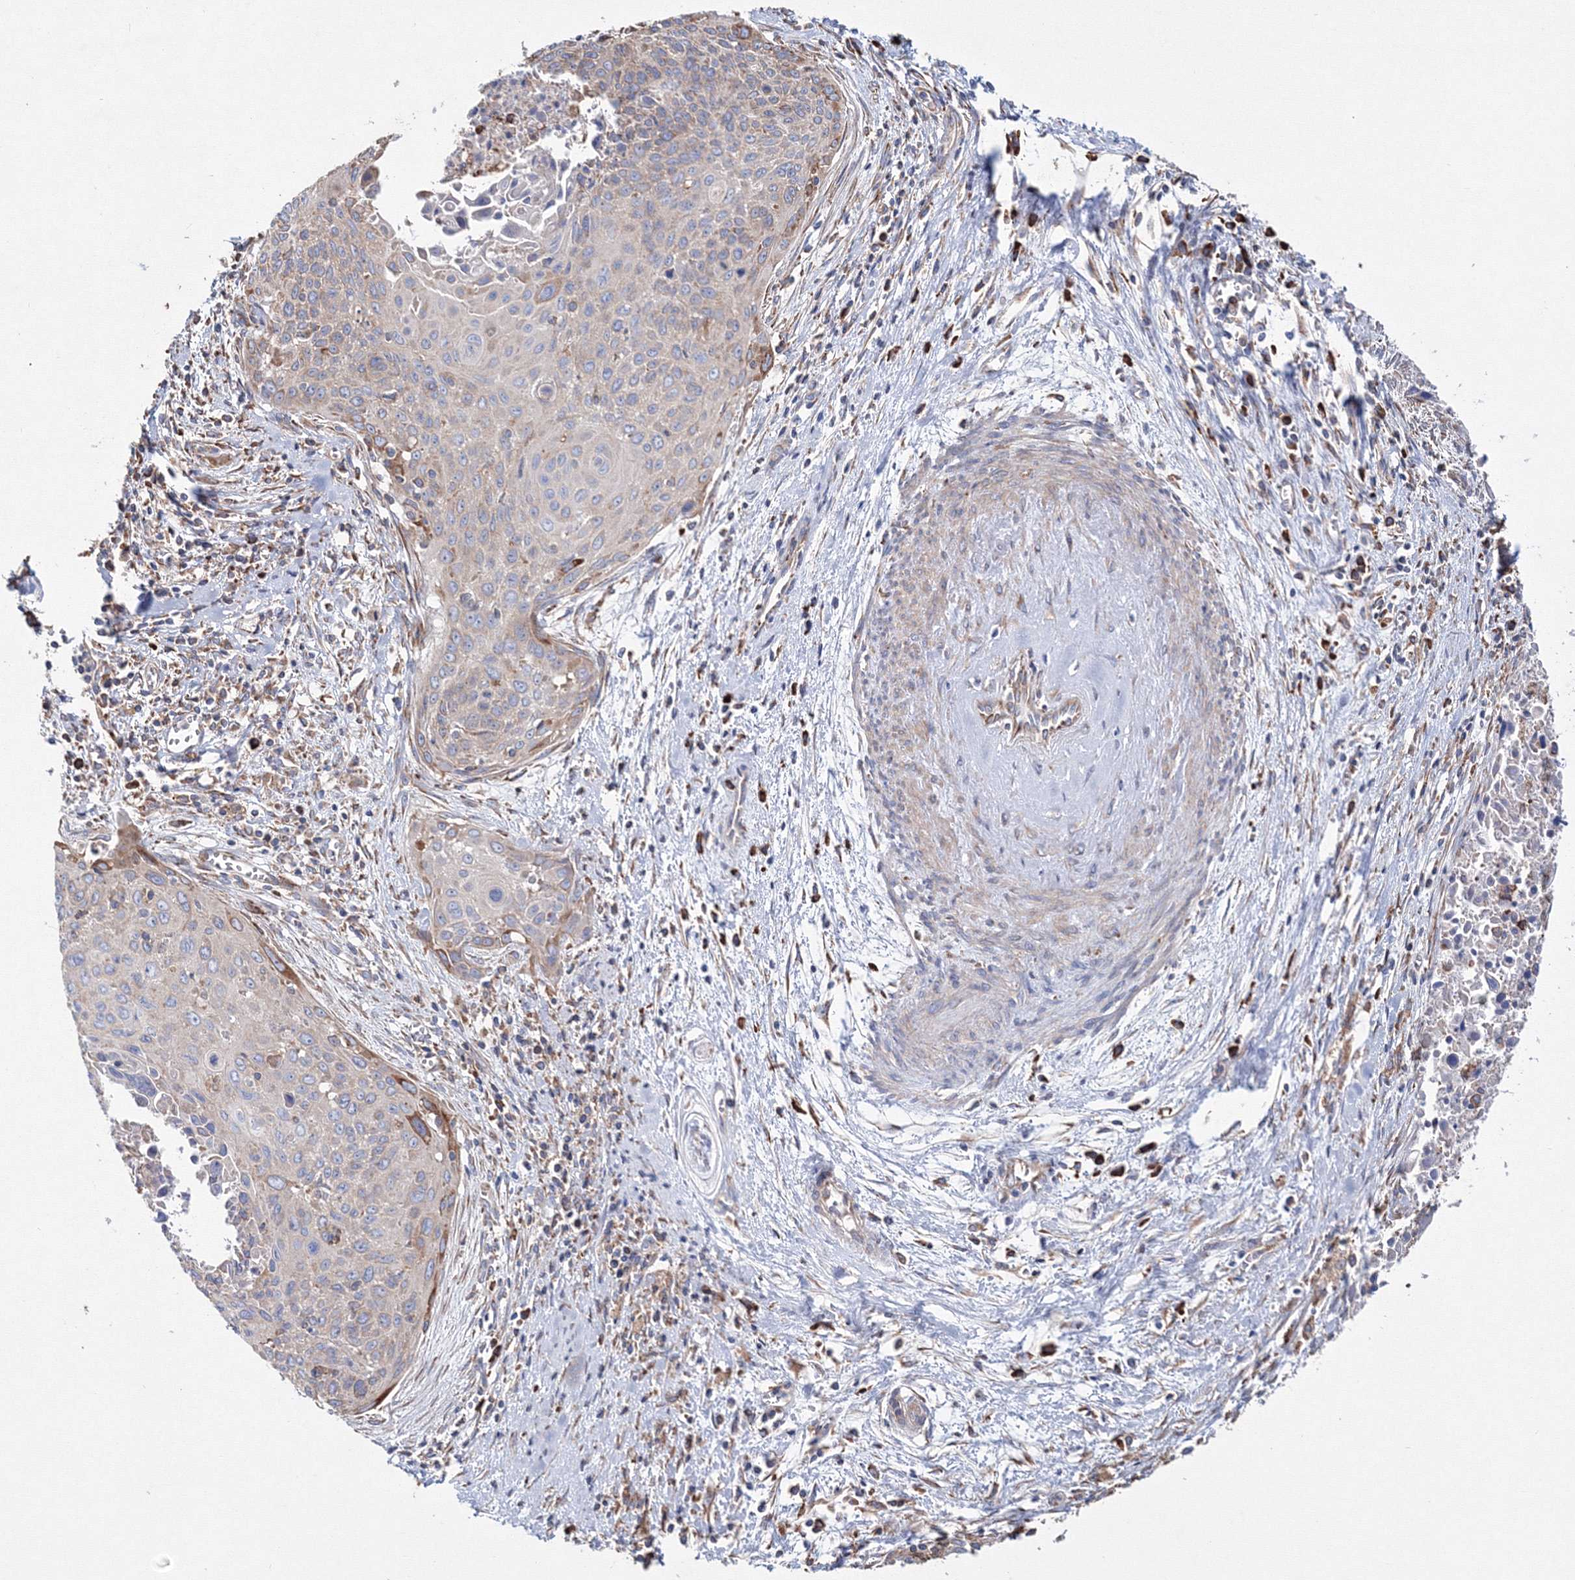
{"staining": {"intensity": "weak", "quantity": "<25%", "location": "cytoplasmic/membranous"}, "tissue": "cervical cancer", "cell_type": "Tumor cells", "image_type": "cancer", "snomed": [{"axis": "morphology", "description": "Squamous cell carcinoma, NOS"}, {"axis": "topography", "description": "Cervix"}], "caption": "A micrograph of human squamous cell carcinoma (cervical) is negative for staining in tumor cells.", "gene": "VPS8", "patient": {"sex": "female", "age": 55}}